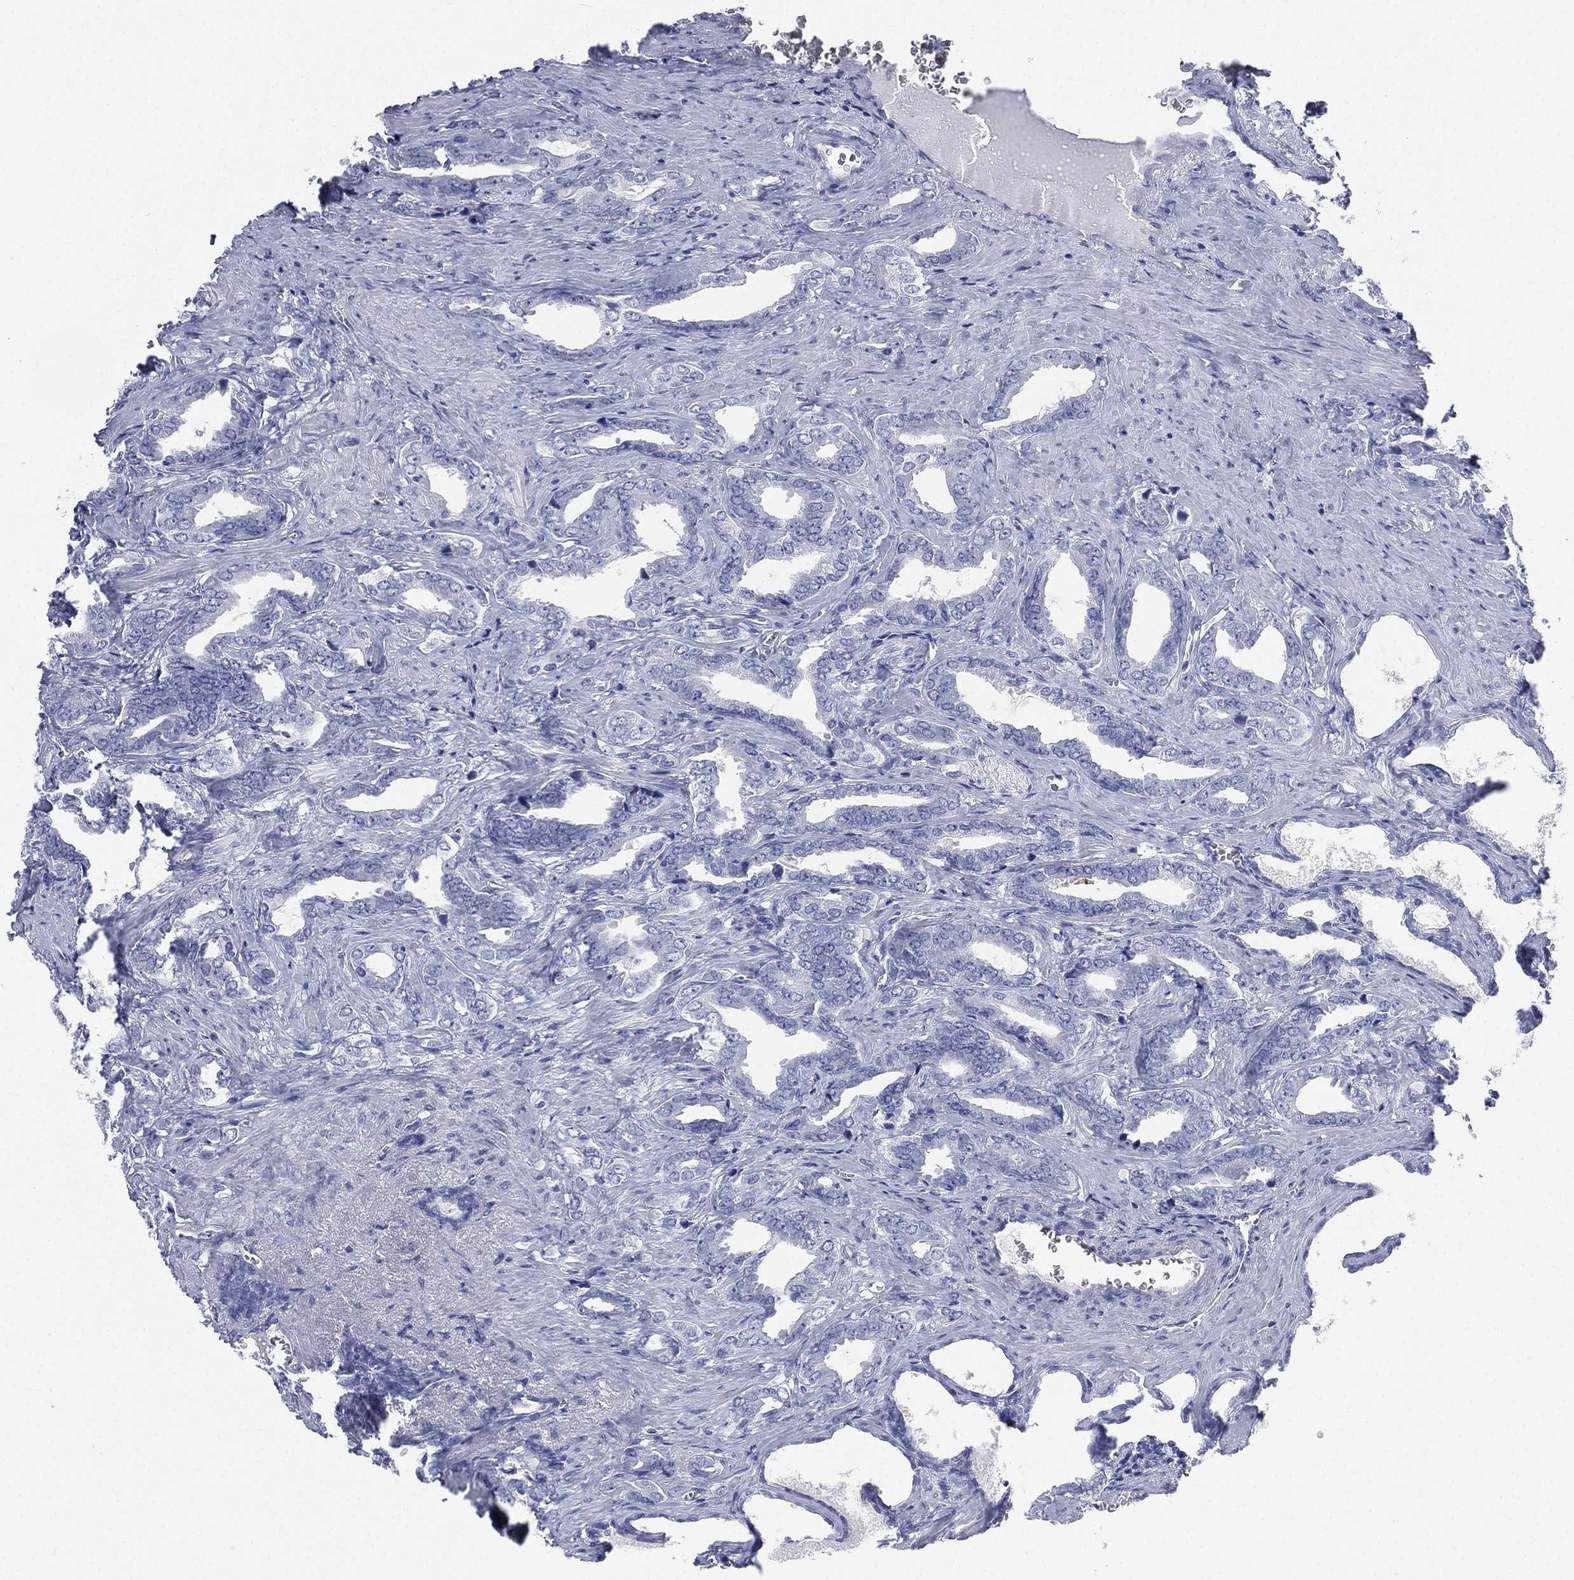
{"staining": {"intensity": "negative", "quantity": "none", "location": "none"}, "tissue": "prostate cancer", "cell_type": "Tumor cells", "image_type": "cancer", "snomed": [{"axis": "morphology", "description": "Adenocarcinoma, NOS"}, {"axis": "topography", "description": "Prostate"}], "caption": "Immunohistochemistry (IHC) image of human prostate cancer stained for a protein (brown), which demonstrates no positivity in tumor cells.", "gene": "CD22", "patient": {"sex": "male", "age": 66}}